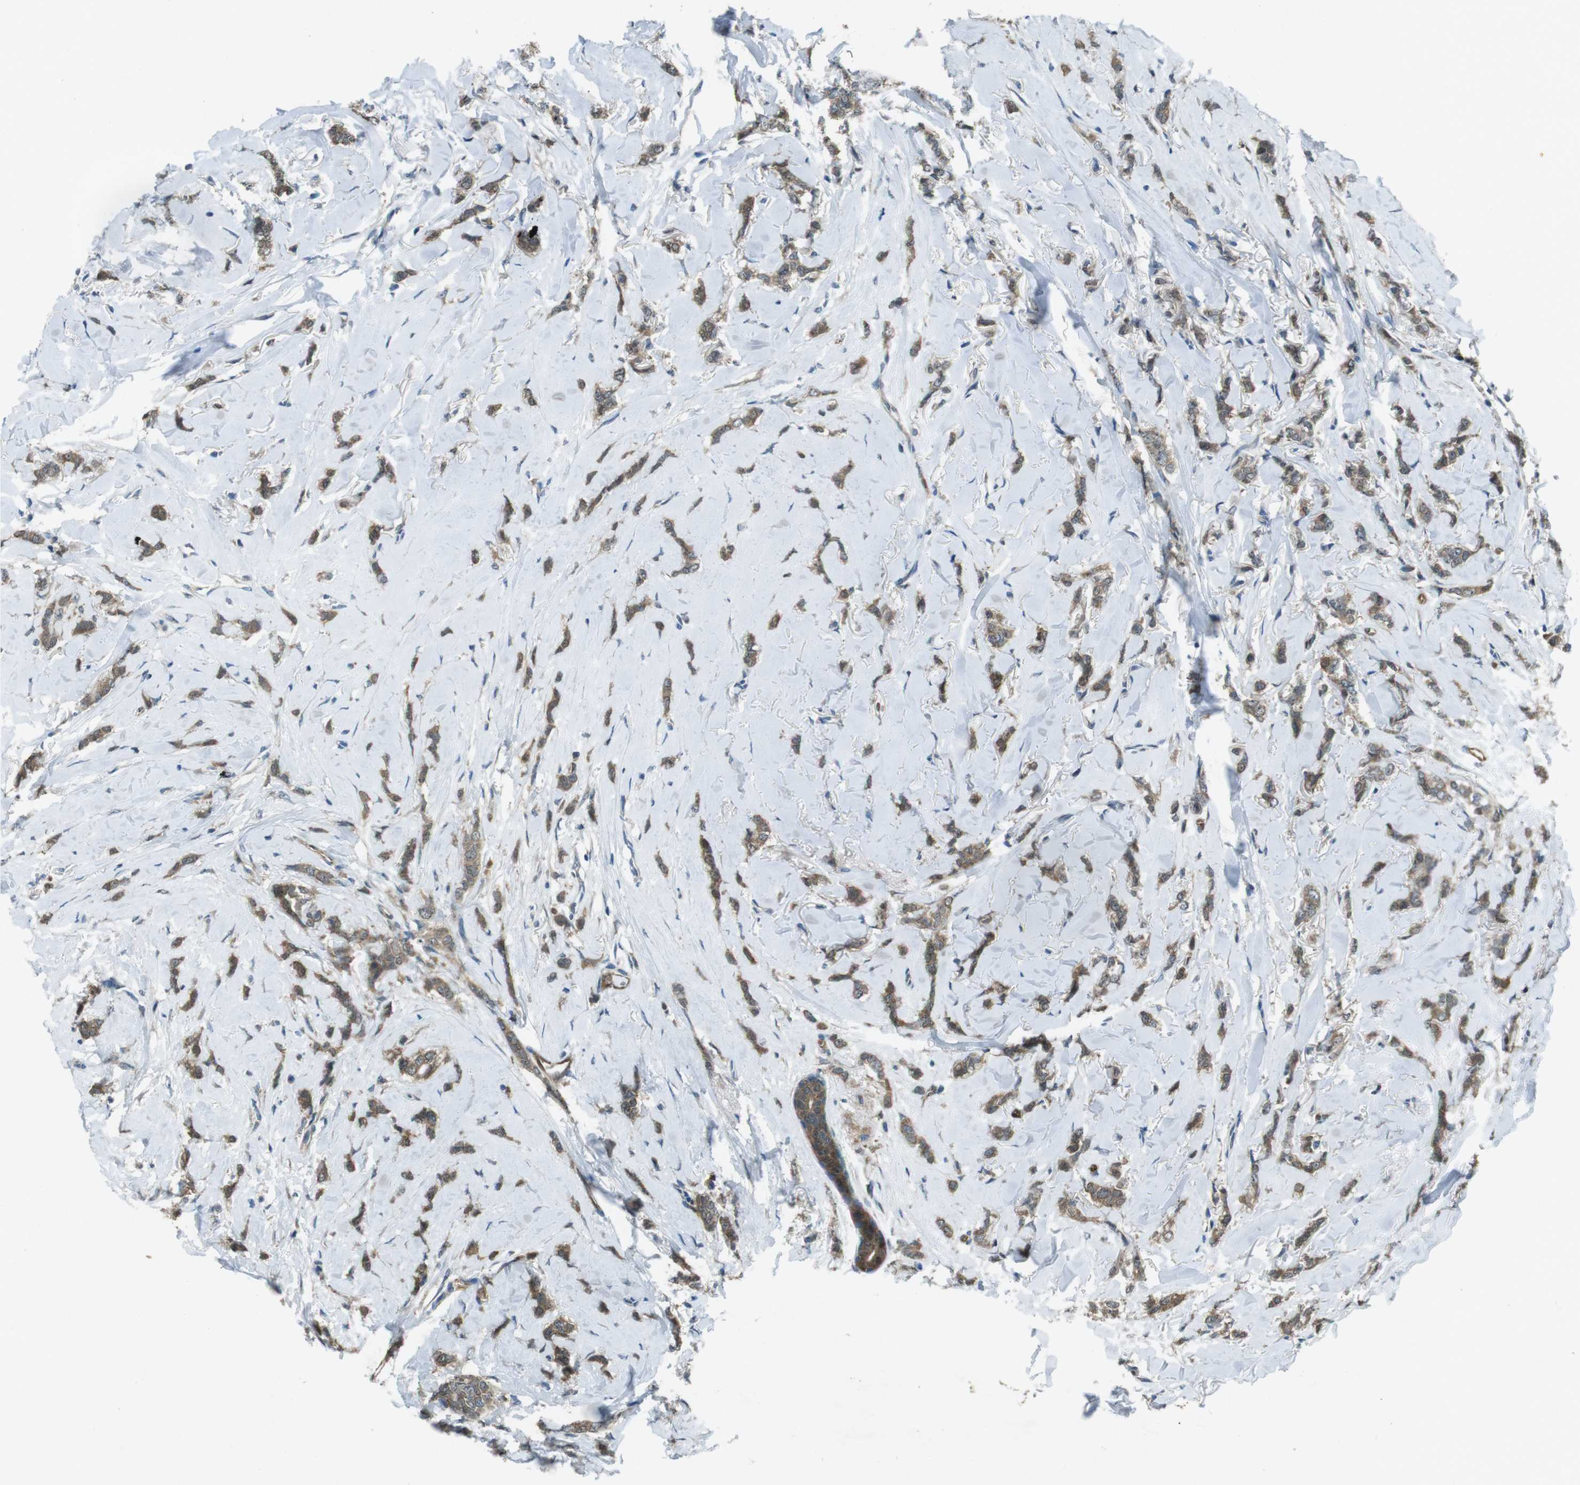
{"staining": {"intensity": "moderate", "quantity": ">75%", "location": "cytoplasmic/membranous"}, "tissue": "breast cancer", "cell_type": "Tumor cells", "image_type": "cancer", "snomed": [{"axis": "morphology", "description": "Lobular carcinoma"}, {"axis": "topography", "description": "Skin"}, {"axis": "topography", "description": "Breast"}], "caption": "Moderate cytoplasmic/membranous protein positivity is present in about >75% of tumor cells in lobular carcinoma (breast).", "gene": "MFAP3", "patient": {"sex": "female", "age": 46}}